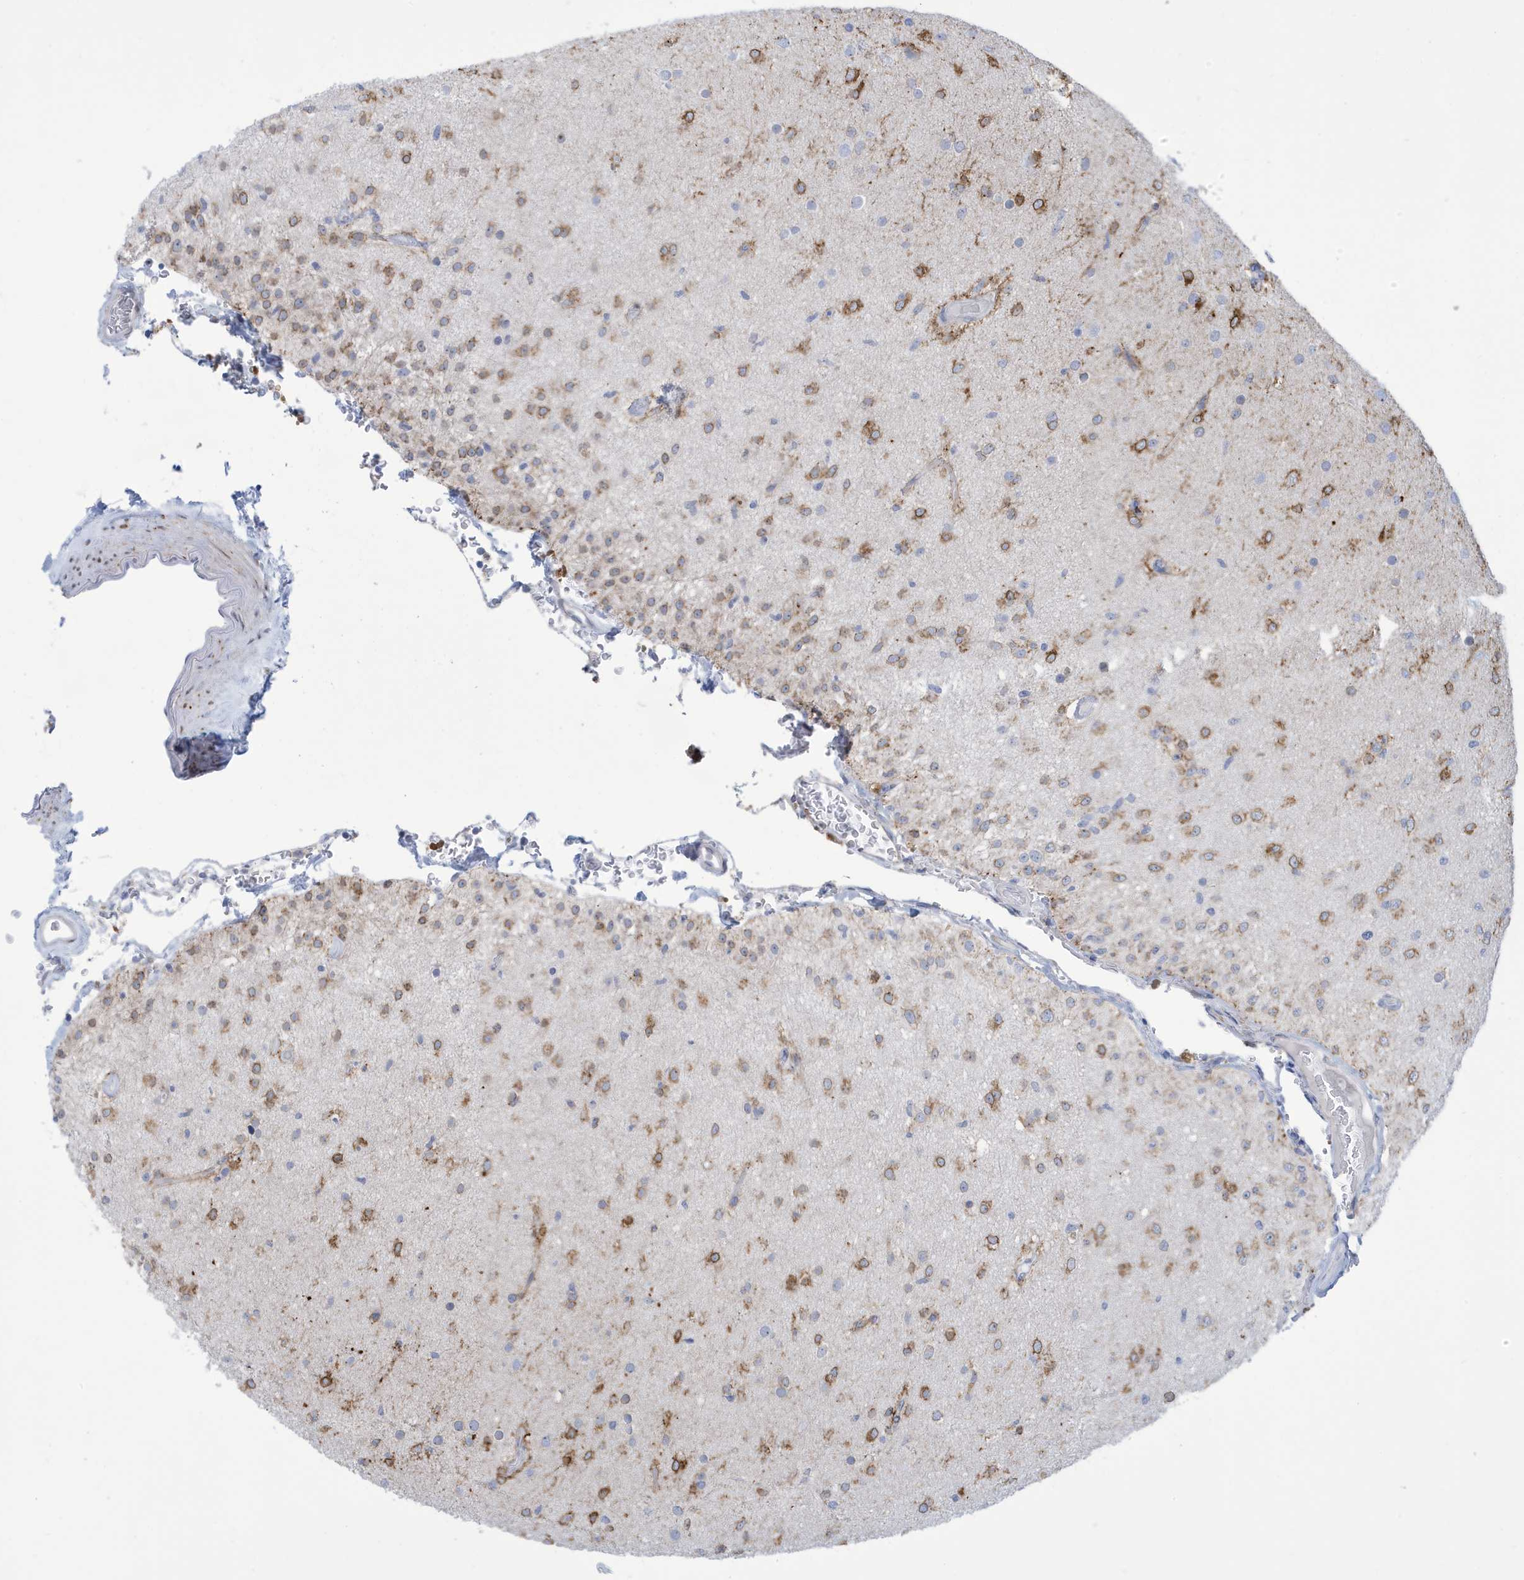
{"staining": {"intensity": "moderate", "quantity": "25%-75%", "location": "cytoplasmic/membranous"}, "tissue": "glioma", "cell_type": "Tumor cells", "image_type": "cancer", "snomed": [{"axis": "morphology", "description": "Glioma, malignant, Low grade"}, {"axis": "topography", "description": "Brain"}], "caption": "Low-grade glioma (malignant) stained with a protein marker exhibits moderate staining in tumor cells.", "gene": "SEMA3F", "patient": {"sex": "male", "age": 65}}